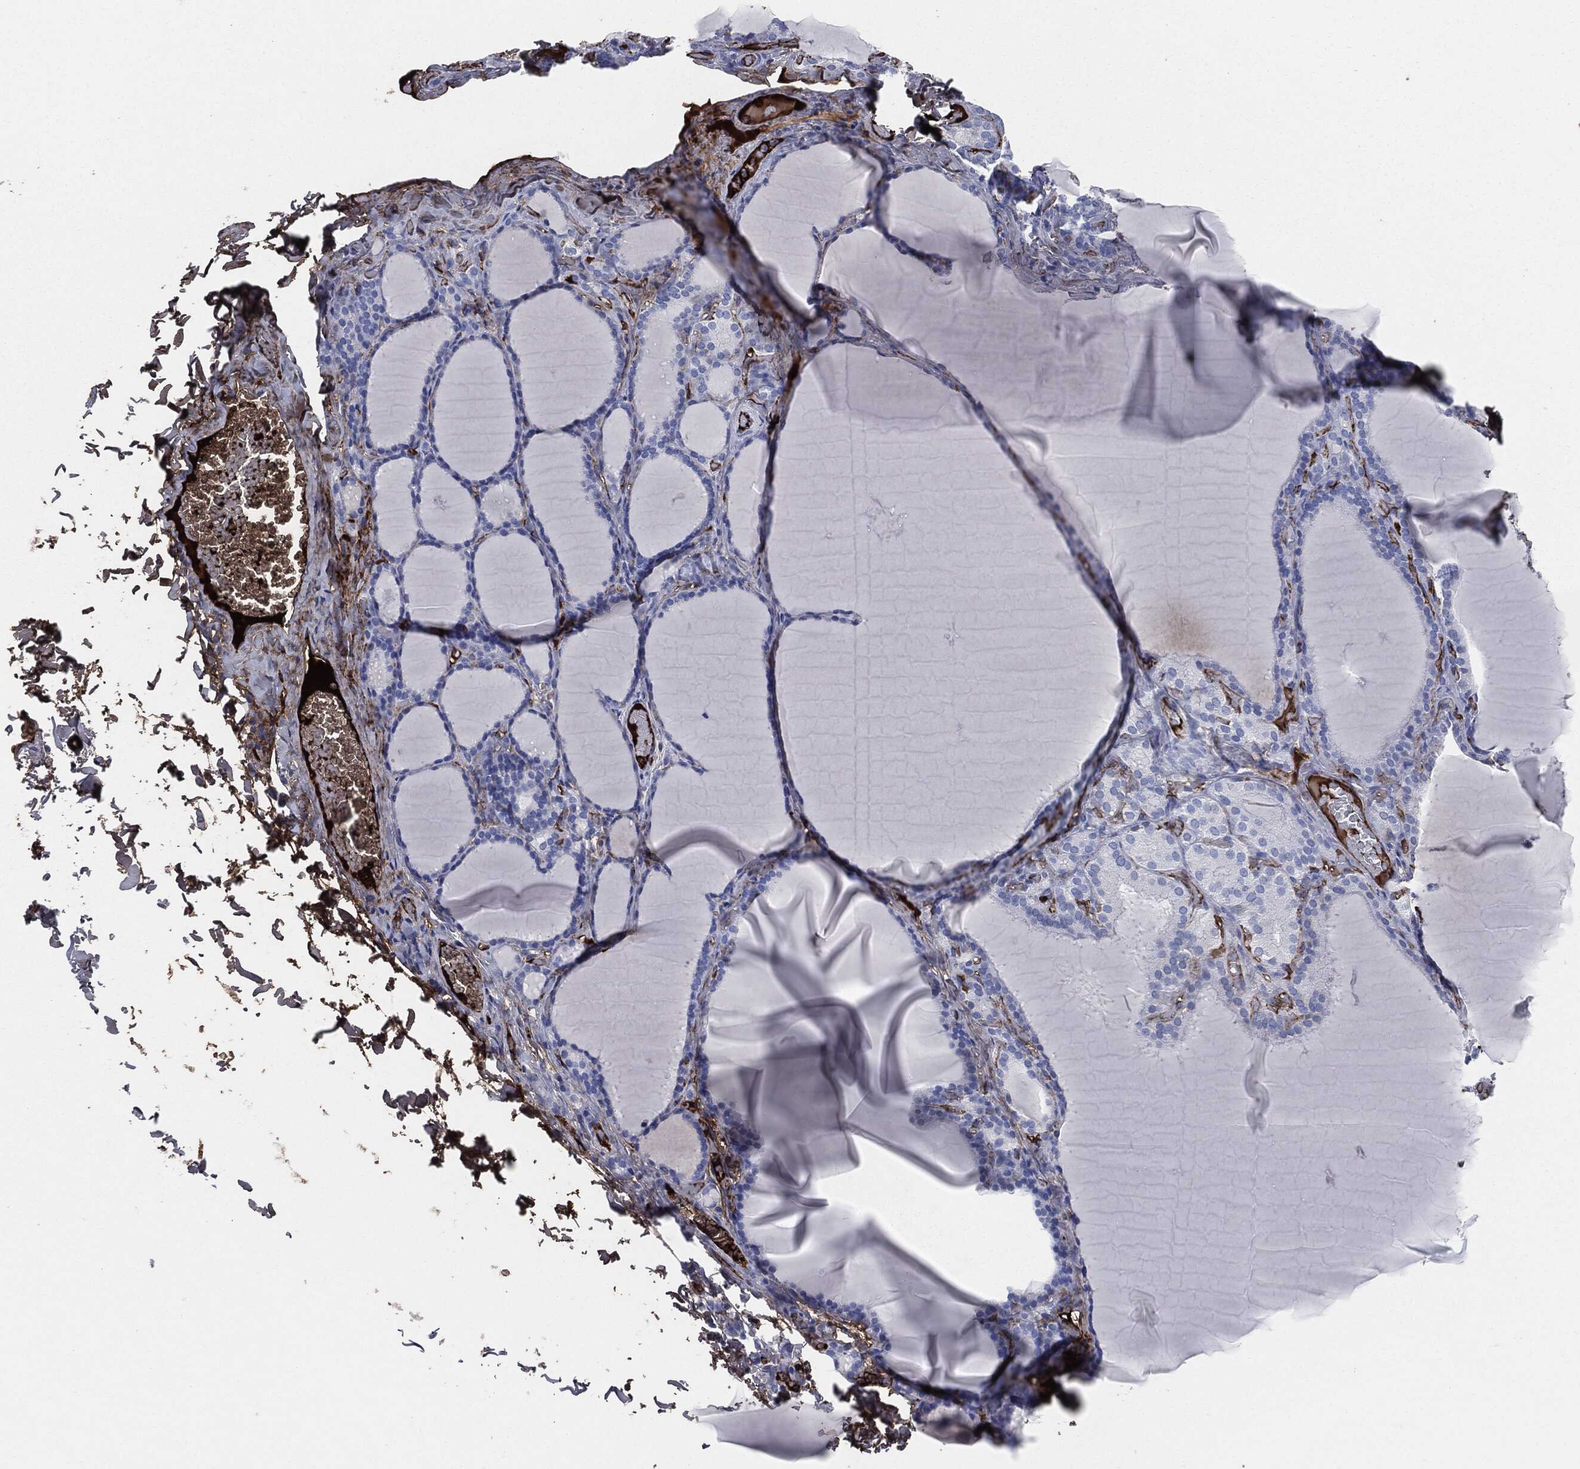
{"staining": {"intensity": "negative", "quantity": "none", "location": "none"}, "tissue": "thyroid gland", "cell_type": "Glandular cells", "image_type": "normal", "snomed": [{"axis": "morphology", "description": "Normal tissue, NOS"}, {"axis": "morphology", "description": "Hyperplasia, NOS"}, {"axis": "topography", "description": "Thyroid gland"}], "caption": "Glandular cells are negative for brown protein staining in benign thyroid gland. (Stains: DAB immunohistochemistry (IHC) with hematoxylin counter stain, Microscopy: brightfield microscopy at high magnification).", "gene": "APOB", "patient": {"sex": "female", "age": 27}}